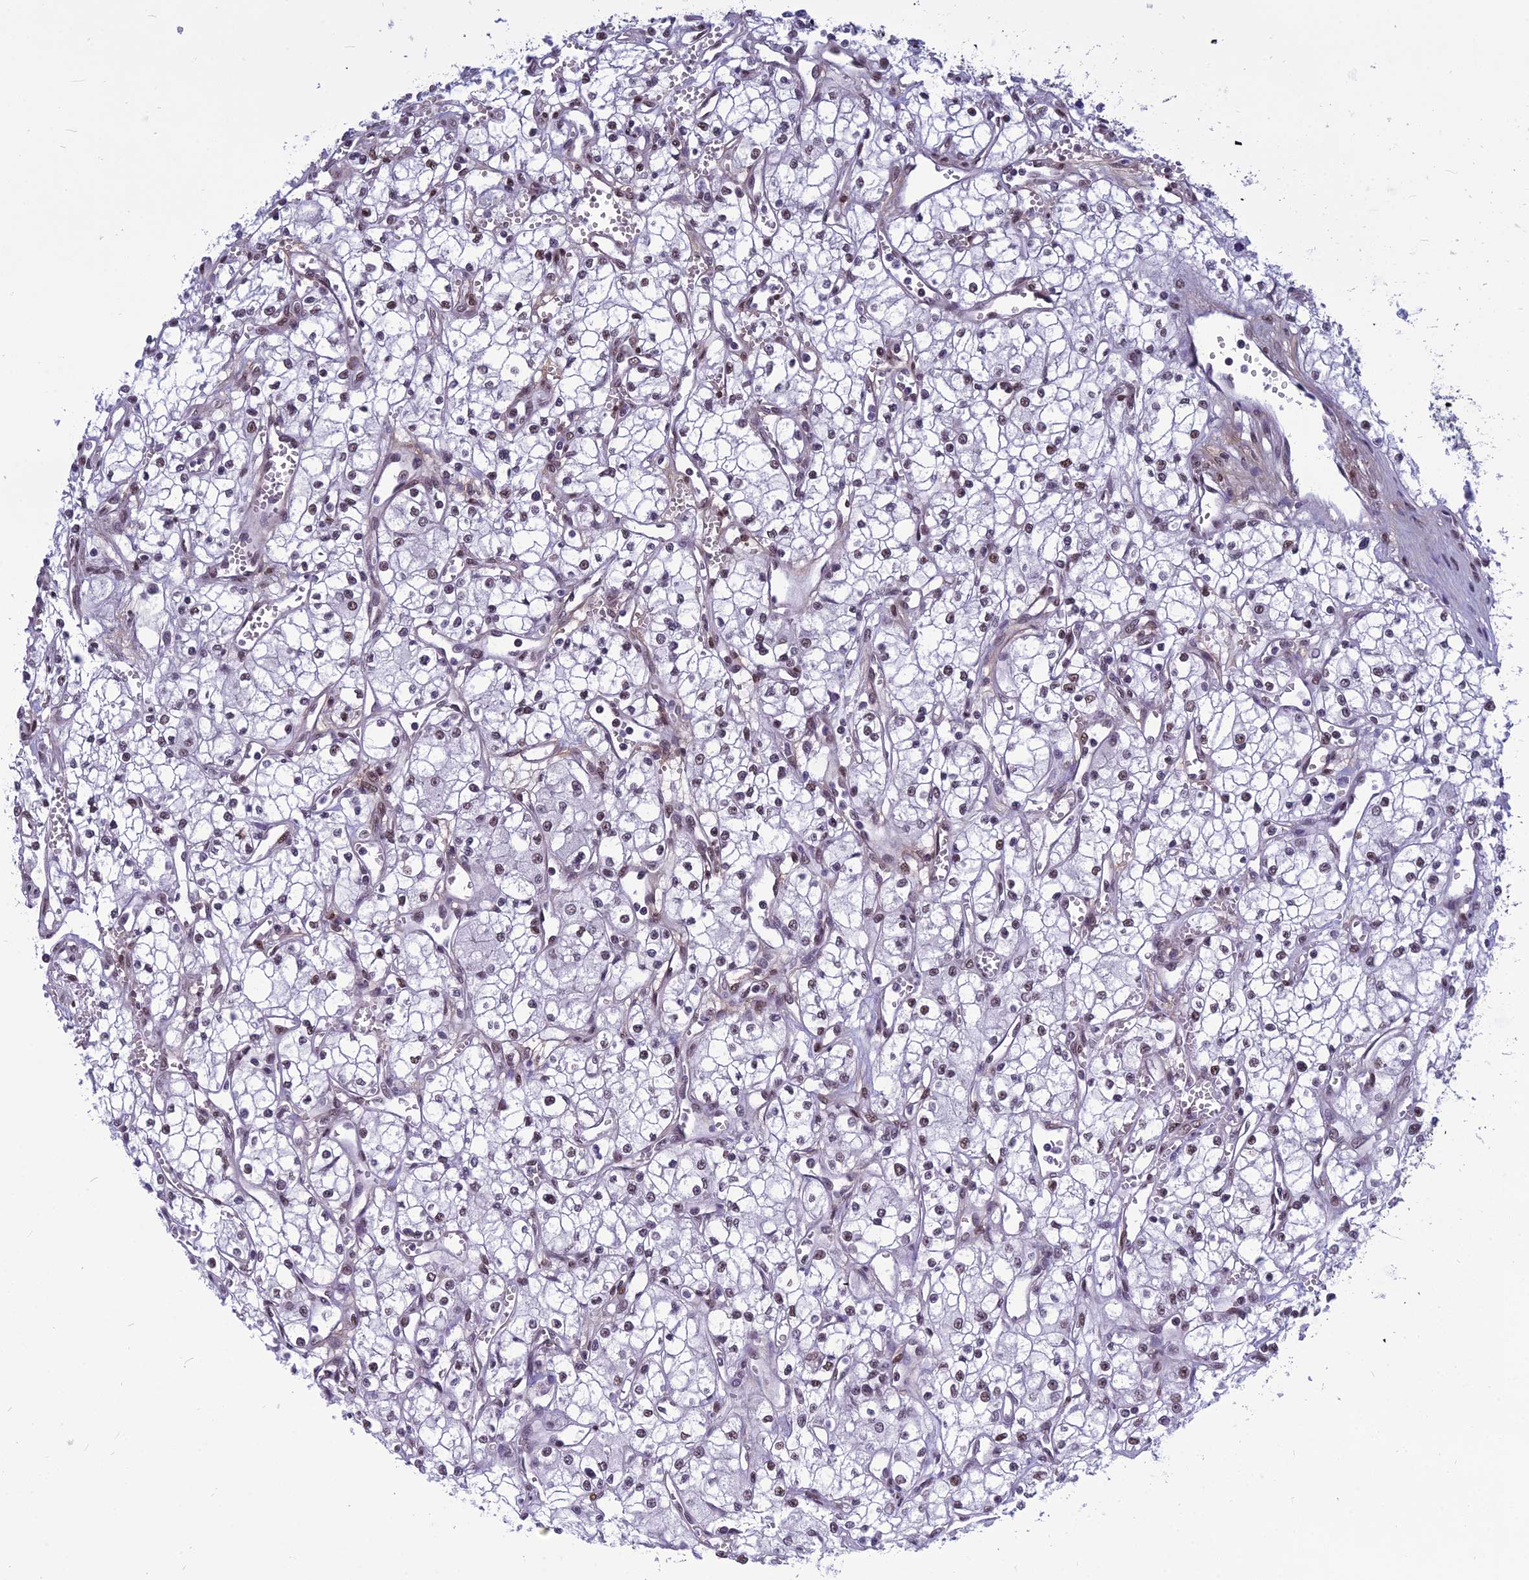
{"staining": {"intensity": "weak", "quantity": "25%-75%", "location": "nuclear"}, "tissue": "renal cancer", "cell_type": "Tumor cells", "image_type": "cancer", "snomed": [{"axis": "morphology", "description": "Adenocarcinoma, NOS"}, {"axis": "topography", "description": "Kidney"}], "caption": "Renal cancer stained with a brown dye demonstrates weak nuclear positive staining in approximately 25%-75% of tumor cells.", "gene": "RSRC1", "patient": {"sex": "male", "age": 59}}